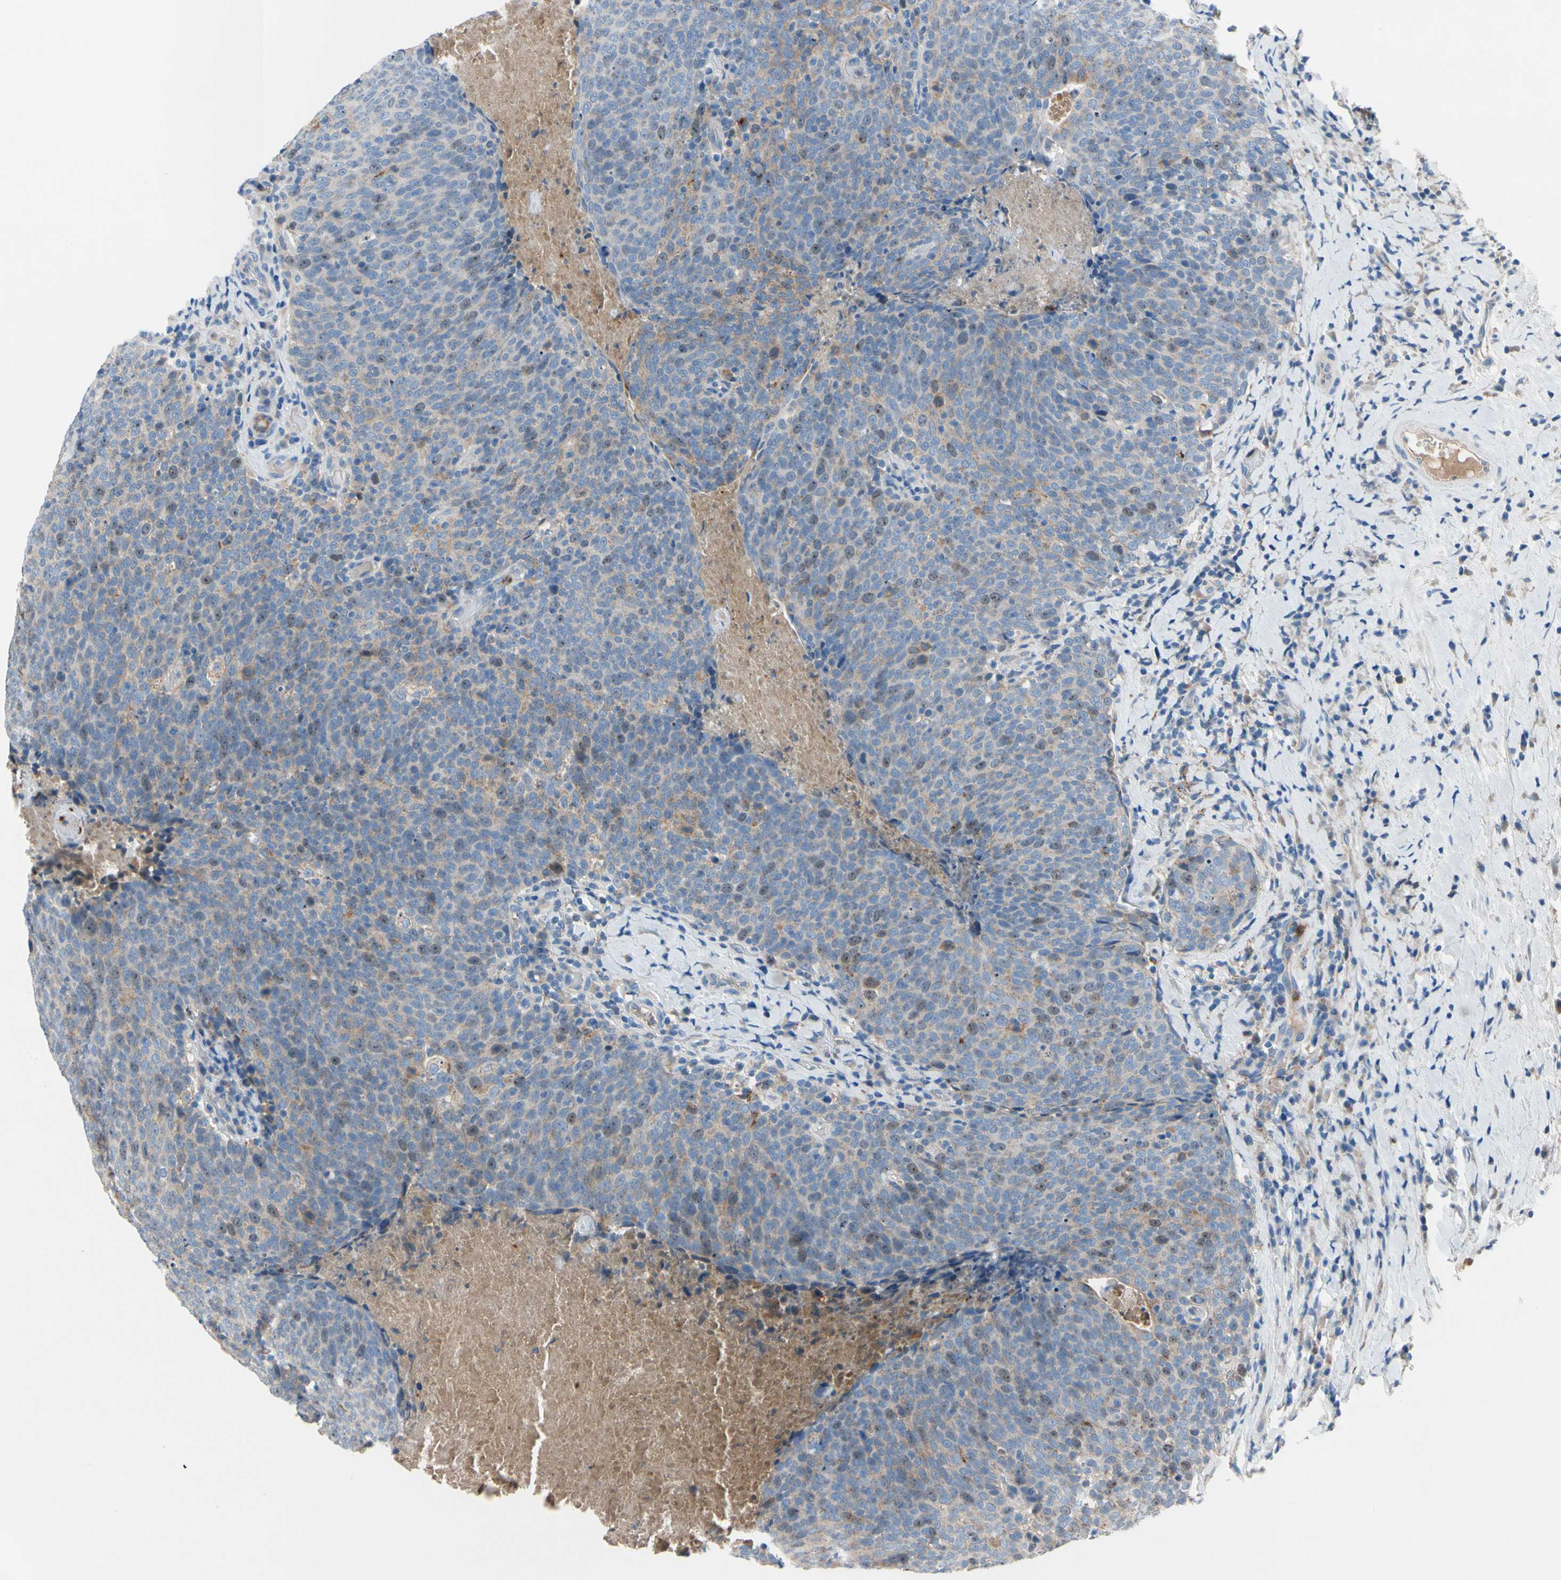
{"staining": {"intensity": "weak", "quantity": "<25%", "location": "nuclear"}, "tissue": "head and neck cancer", "cell_type": "Tumor cells", "image_type": "cancer", "snomed": [{"axis": "morphology", "description": "Squamous cell carcinoma, NOS"}, {"axis": "morphology", "description": "Squamous cell carcinoma, metastatic, NOS"}, {"axis": "topography", "description": "Lymph node"}, {"axis": "topography", "description": "Head-Neck"}], "caption": "Human head and neck cancer stained for a protein using IHC shows no staining in tumor cells.", "gene": "HJURP", "patient": {"sex": "male", "age": 62}}